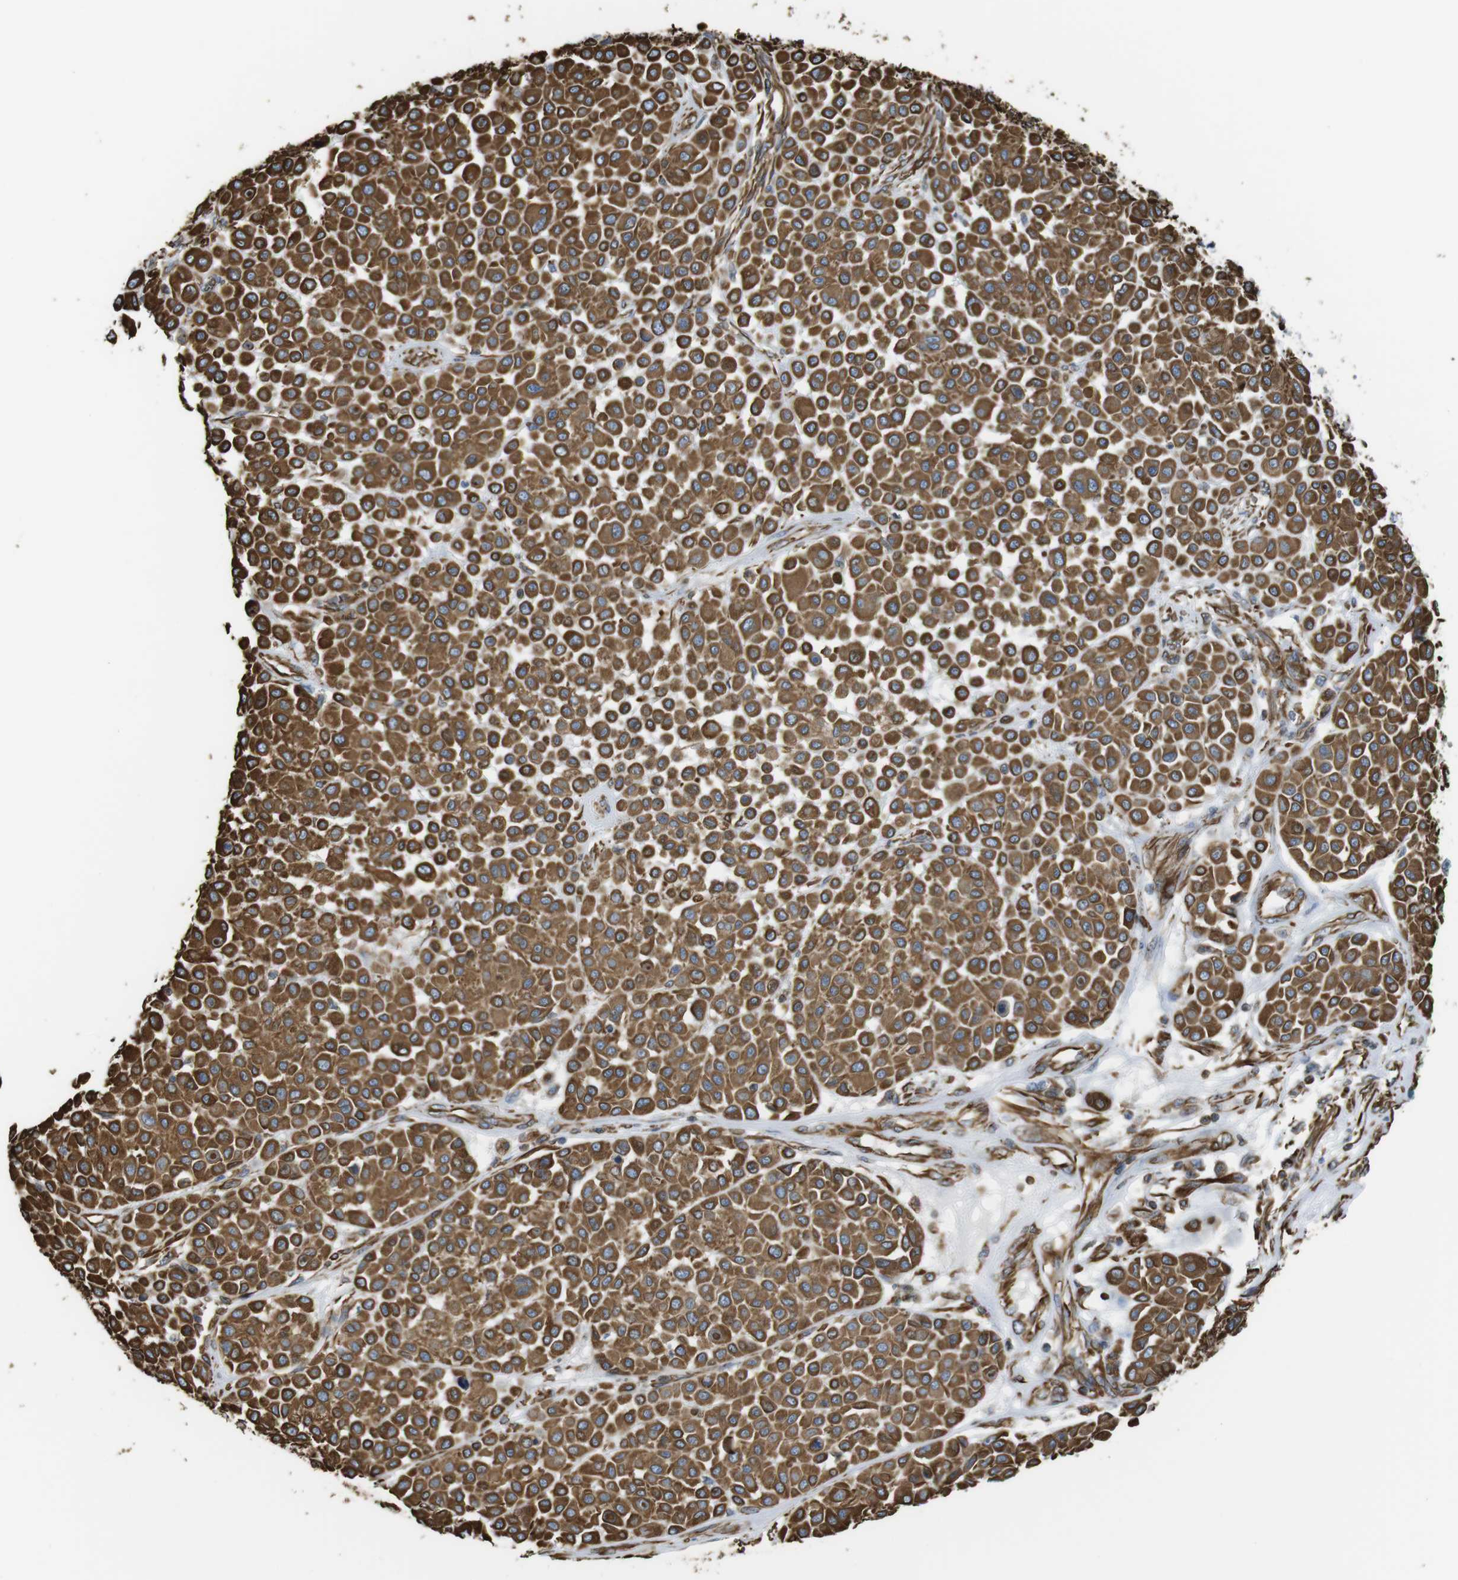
{"staining": {"intensity": "moderate", "quantity": ">75%", "location": "cytoplasmic/membranous"}, "tissue": "melanoma", "cell_type": "Tumor cells", "image_type": "cancer", "snomed": [{"axis": "morphology", "description": "Malignant melanoma, Metastatic site"}, {"axis": "topography", "description": "Soft tissue"}], "caption": "Protein expression analysis of malignant melanoma (metastatic site) reveals moderate cytoplasmic/membranous staining in approximately >75% of tumor cells.", "gene": "RALGPS1", "patient": {"sex": "male", "age": 41}}